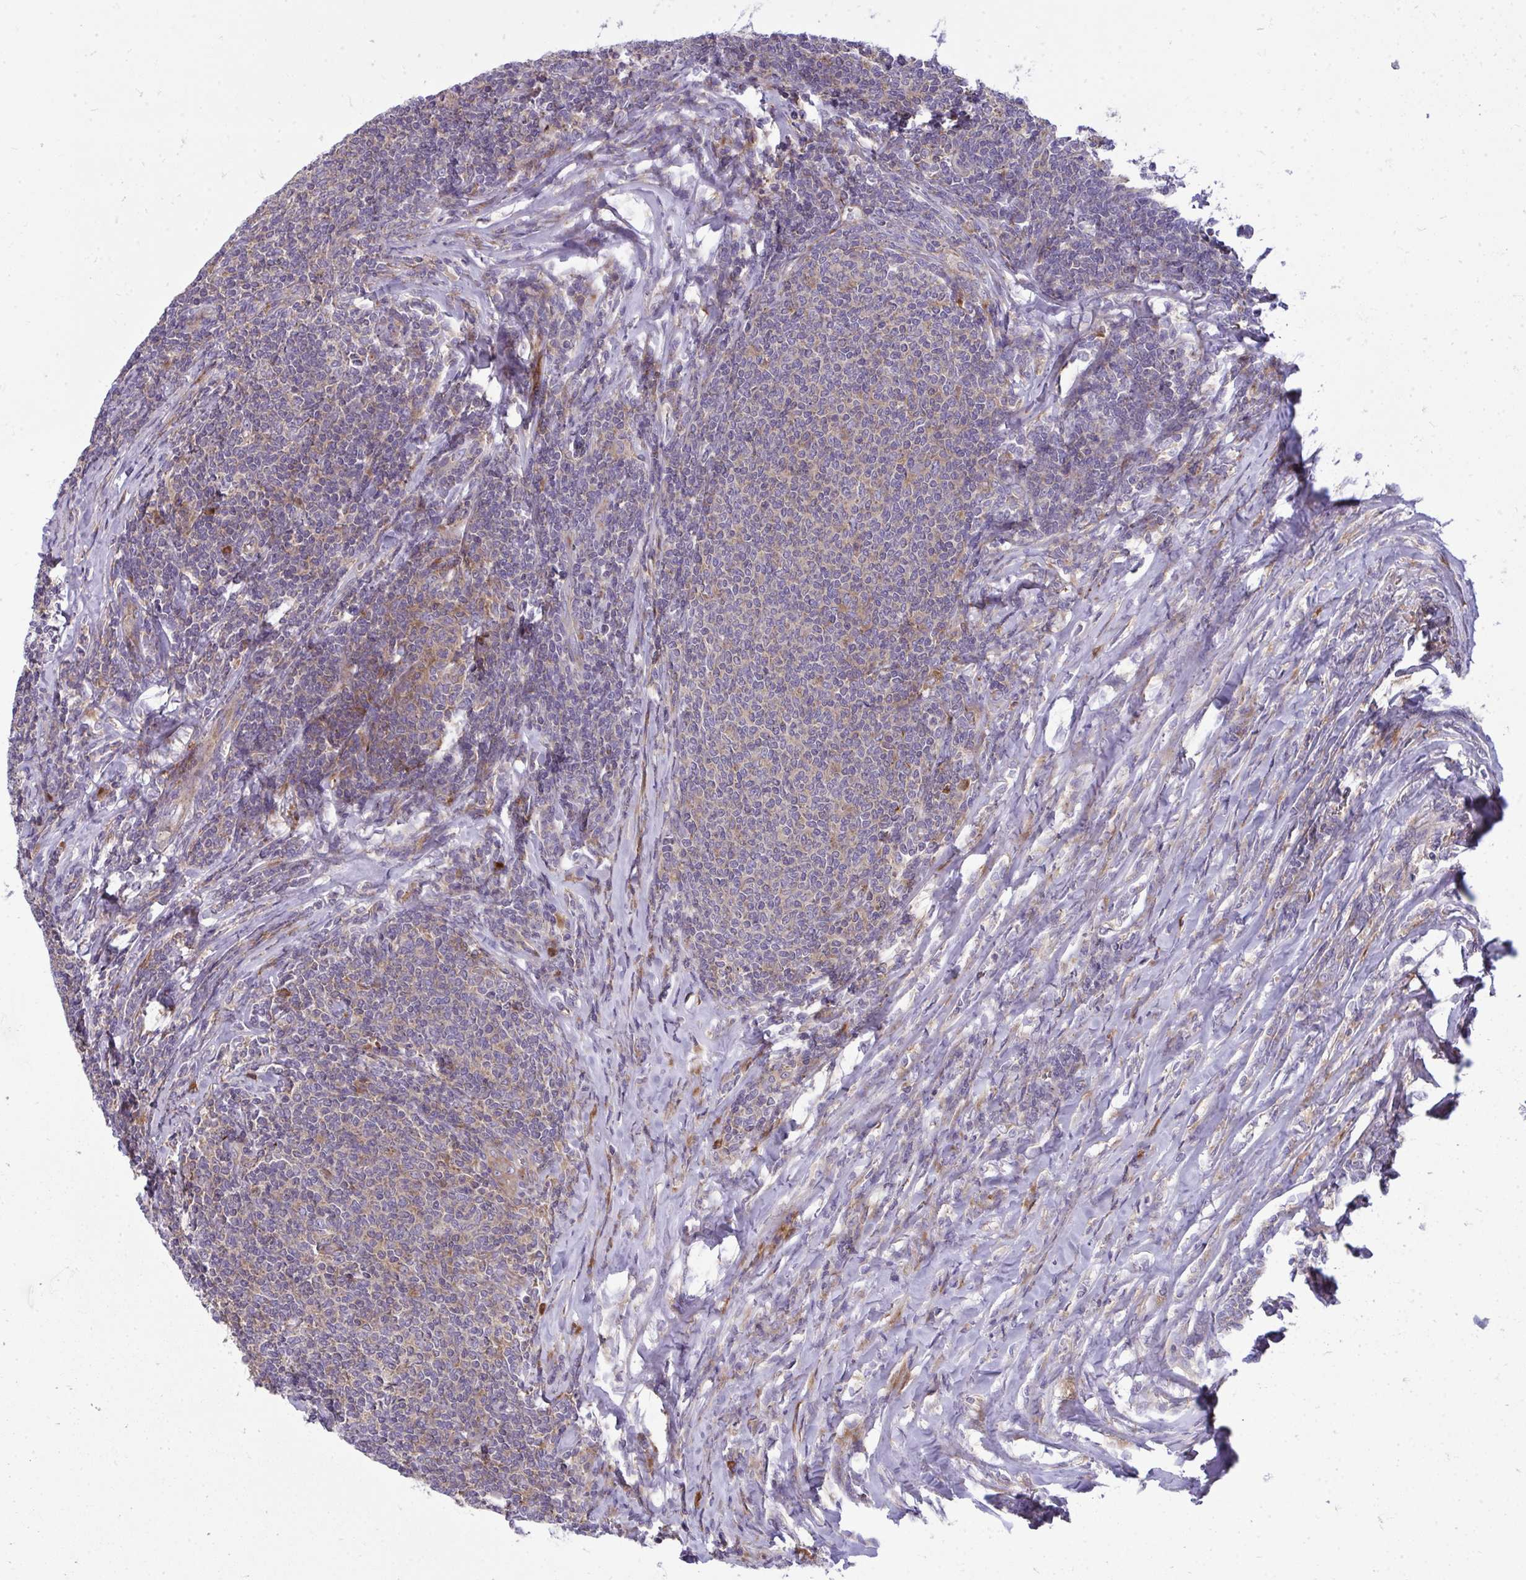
{"staining": {"intensity": "weak", "quantity": "<25%", "location": "cytoplasmic/membranous"}, "tissue": "lymphoma", "cell_type": "Tumor cells", "image_type": "cancer", "snomed": [{"axis": "morphology", "description": "Malignant lymphoma, non-Hodgkin's type, Low grade"}, {"axis": "topography", "description": "Lymph node"}], "caption": "Tumor cells are negative for brown protein staining in lymphoma.", "gene": "GFPT2", "patient": {"sex": "male", "age": 52}}